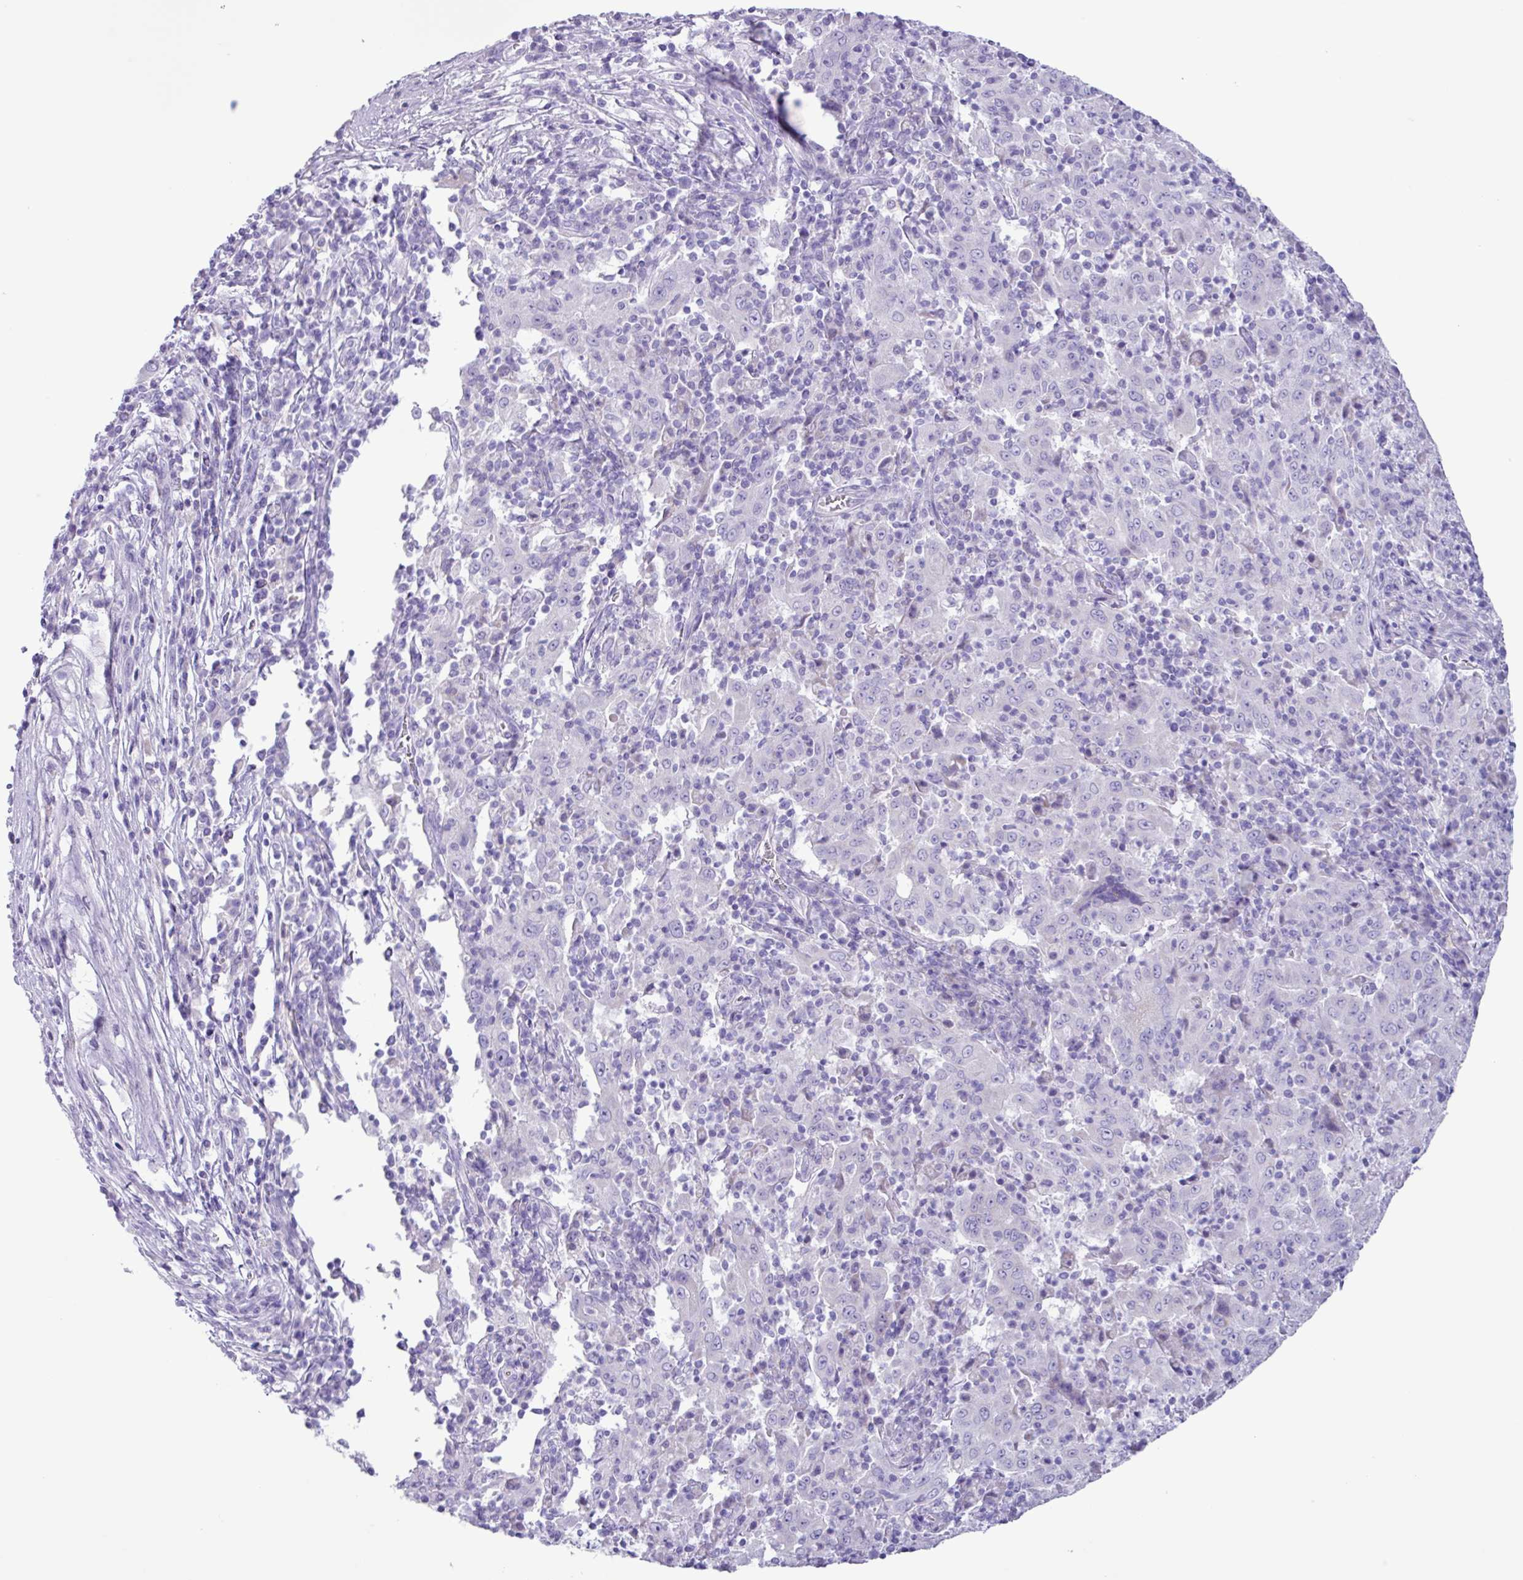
{"staining": {"intensity": "negative", "quantity": "none", "location": "none"}, "tissue": "pancreatic cancer", "cell_type": "Tumor cells", "image_type": "cancer", "snomed": [{"axis": "morphology", "description": "Adenocarcinoma, NOS"}, {"axis": "topography", "description": "Pancreas"}], "caption": "An immunohistochemistry (IHC) image of pancreatic cancer is shown. There is no staining in tumor cells of pancreatic cancer. Nuclei are stained in blue.", "gene": "AGO3", "patient": {"sex": "male", "age": 63}}